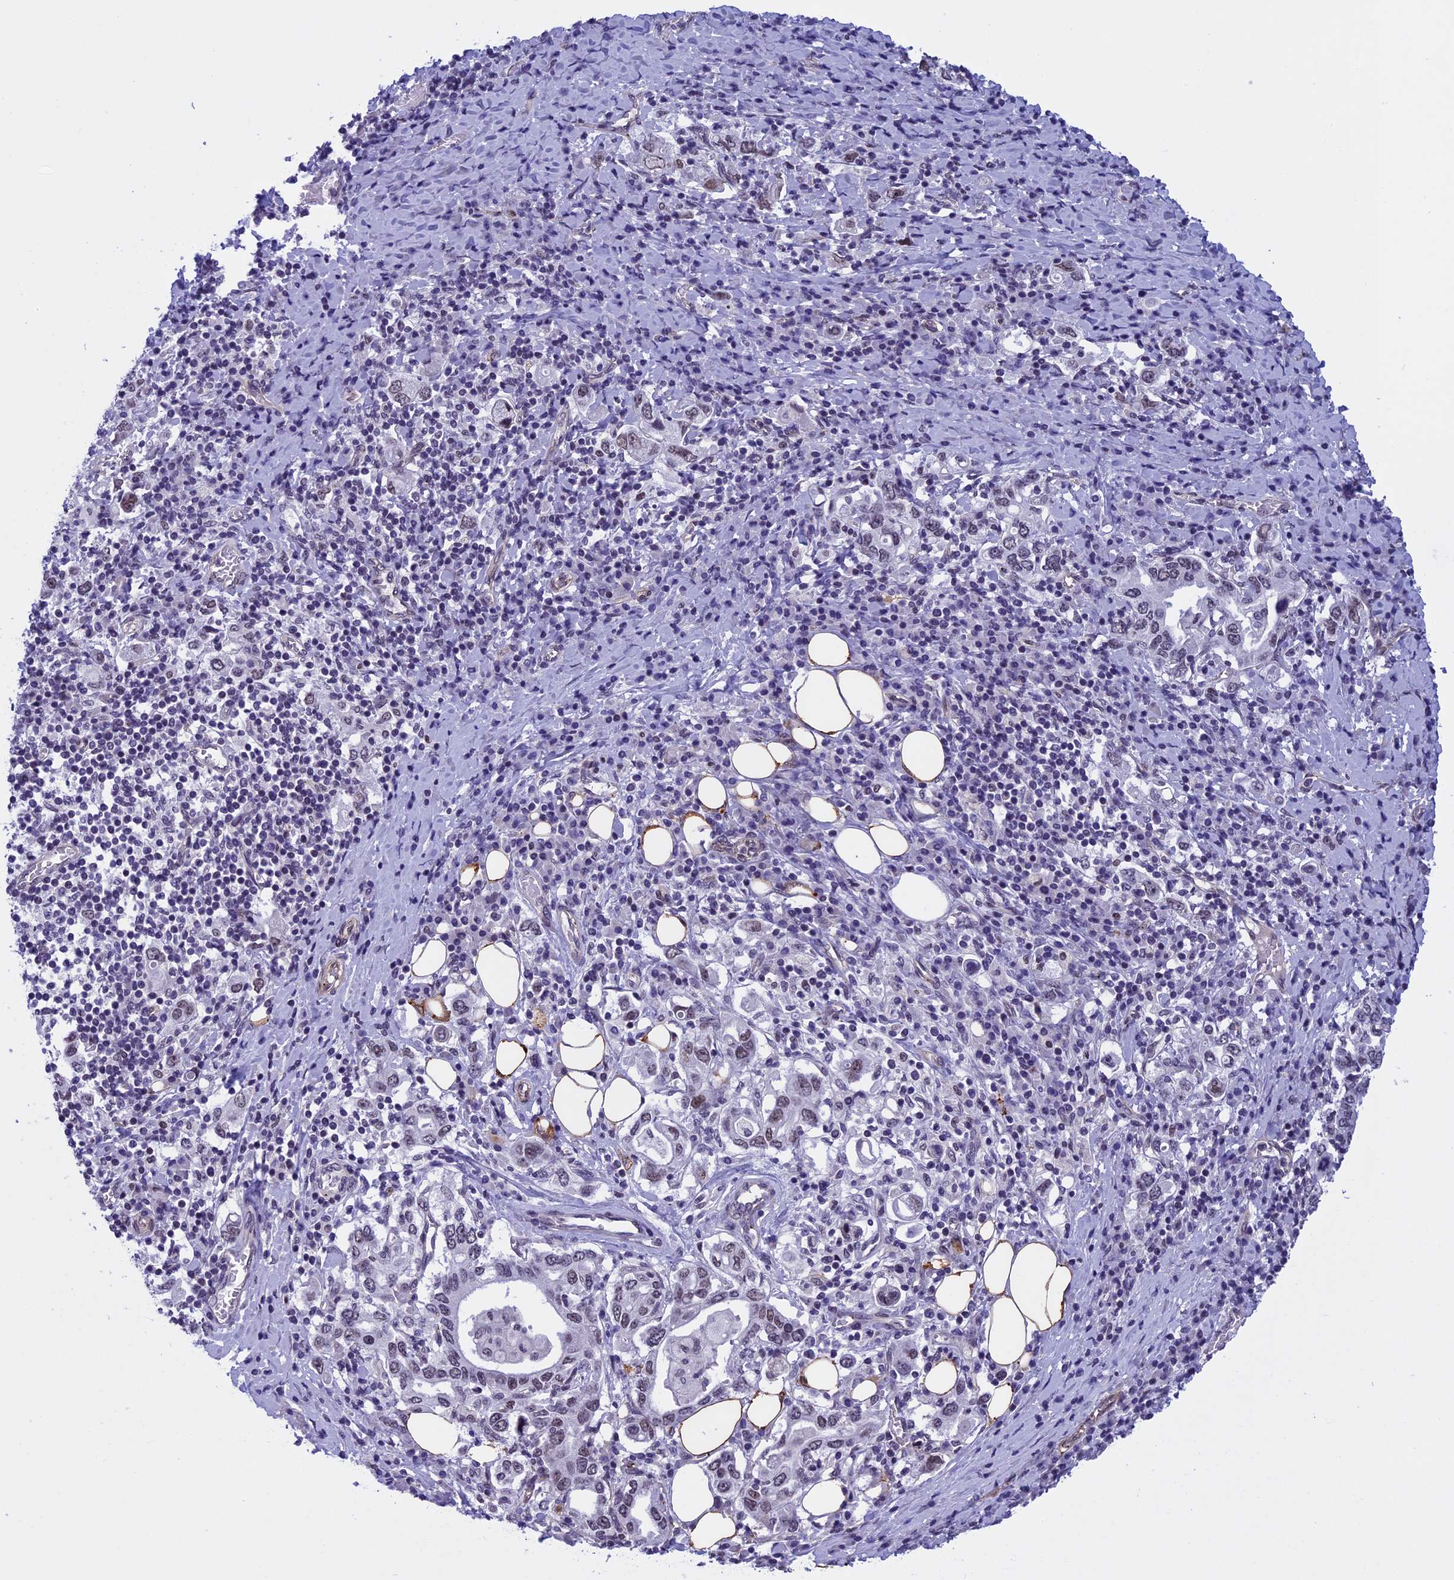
{"staining": {"intensity": "weak", "quantity": "25%-75%", "location": "nuclear"}, "tissue": "stomach cancer", "cell_type": "Tumor cells", "image_type": "cancer", "snomed": [{"axis": "morphology", "description": "Adenocarcinoma, NOS"}, {"axis": "topography", "description": "Stomach, upper"}, {"axis": "topography", "description": "Stomach"}], "caption": "A low amount of weak nuclear expression is seen in about 25%-75% of tumor cells in stomach adenocarcinoma tissue. (DAB (3,3'-diaminobenzidine) = brown stain, brightfield microscopy at high magnification).", "gene": "NIPBL", "patient": {"sex": "male", "age": 62}}